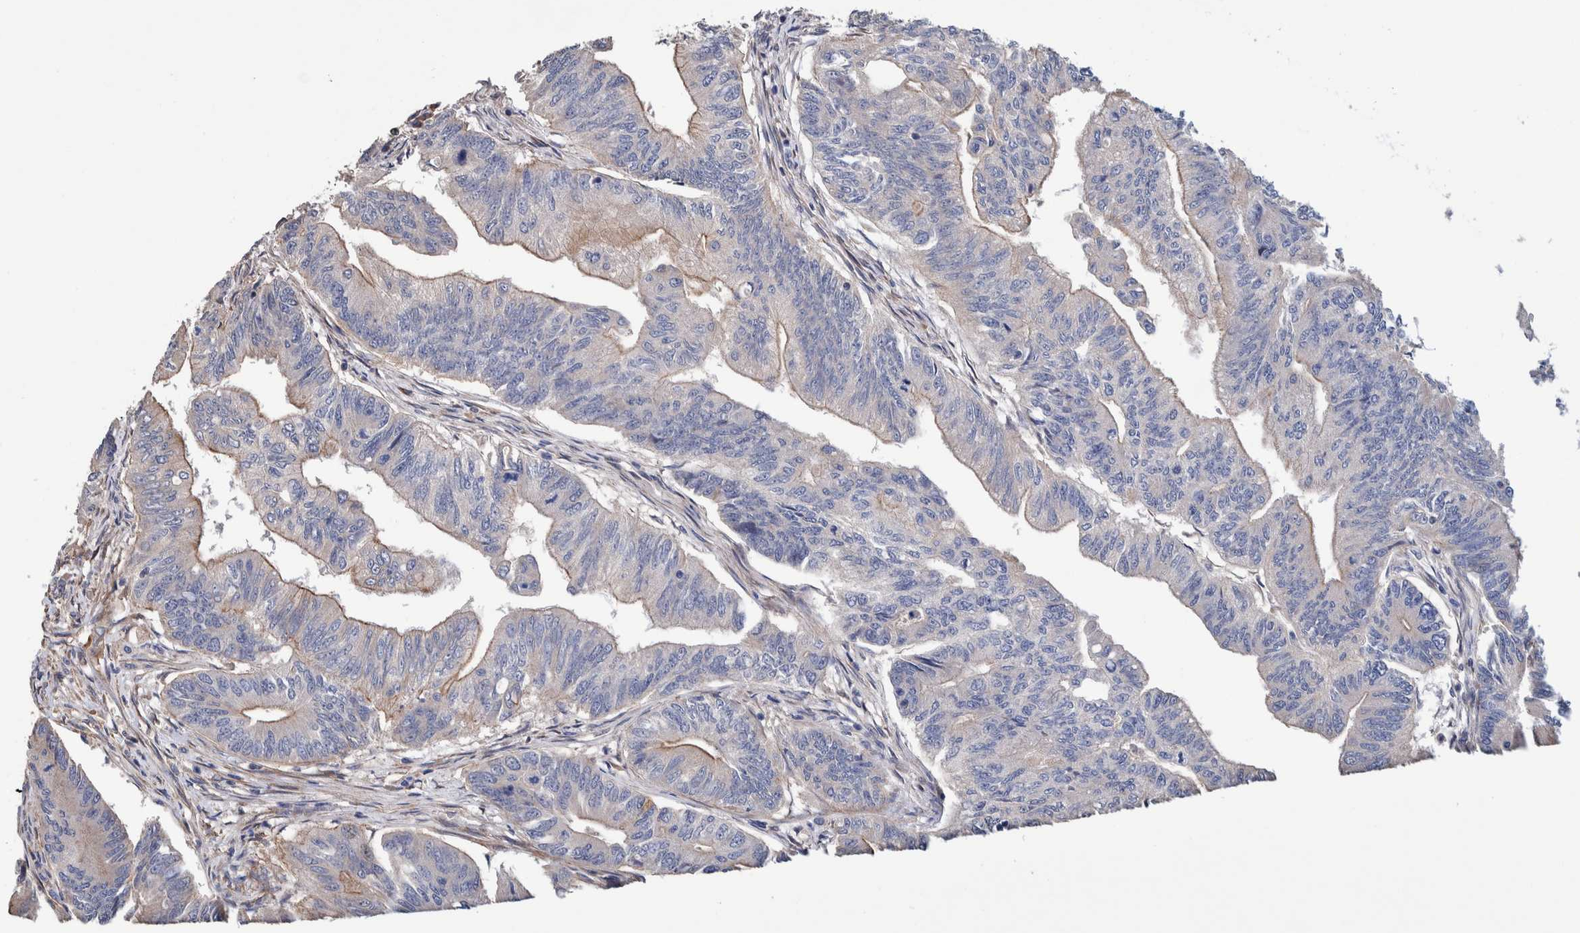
{"staining": {"intensity": "weak", "quantity": "<25%", "location": "cytoplasmic/membranous"}, "tissue": "colorectal cancer", "cell_type": "Tumor cells", "image_type": "cancer", "snomed": [{"axis": "morphology", "description": "Adenoma, NOS"}, {"axis": "morphology", "description": "Adenocarcinoma, NOS"}, {"axis": "topography", "description": "Colon"}], "caption": "Adenocarcinoma (colorectal) stained for a protein using IHC shows no positivity tumor cells.", "gene": "SLC45A4", "patient": {"sex": "male", "age": 79}}